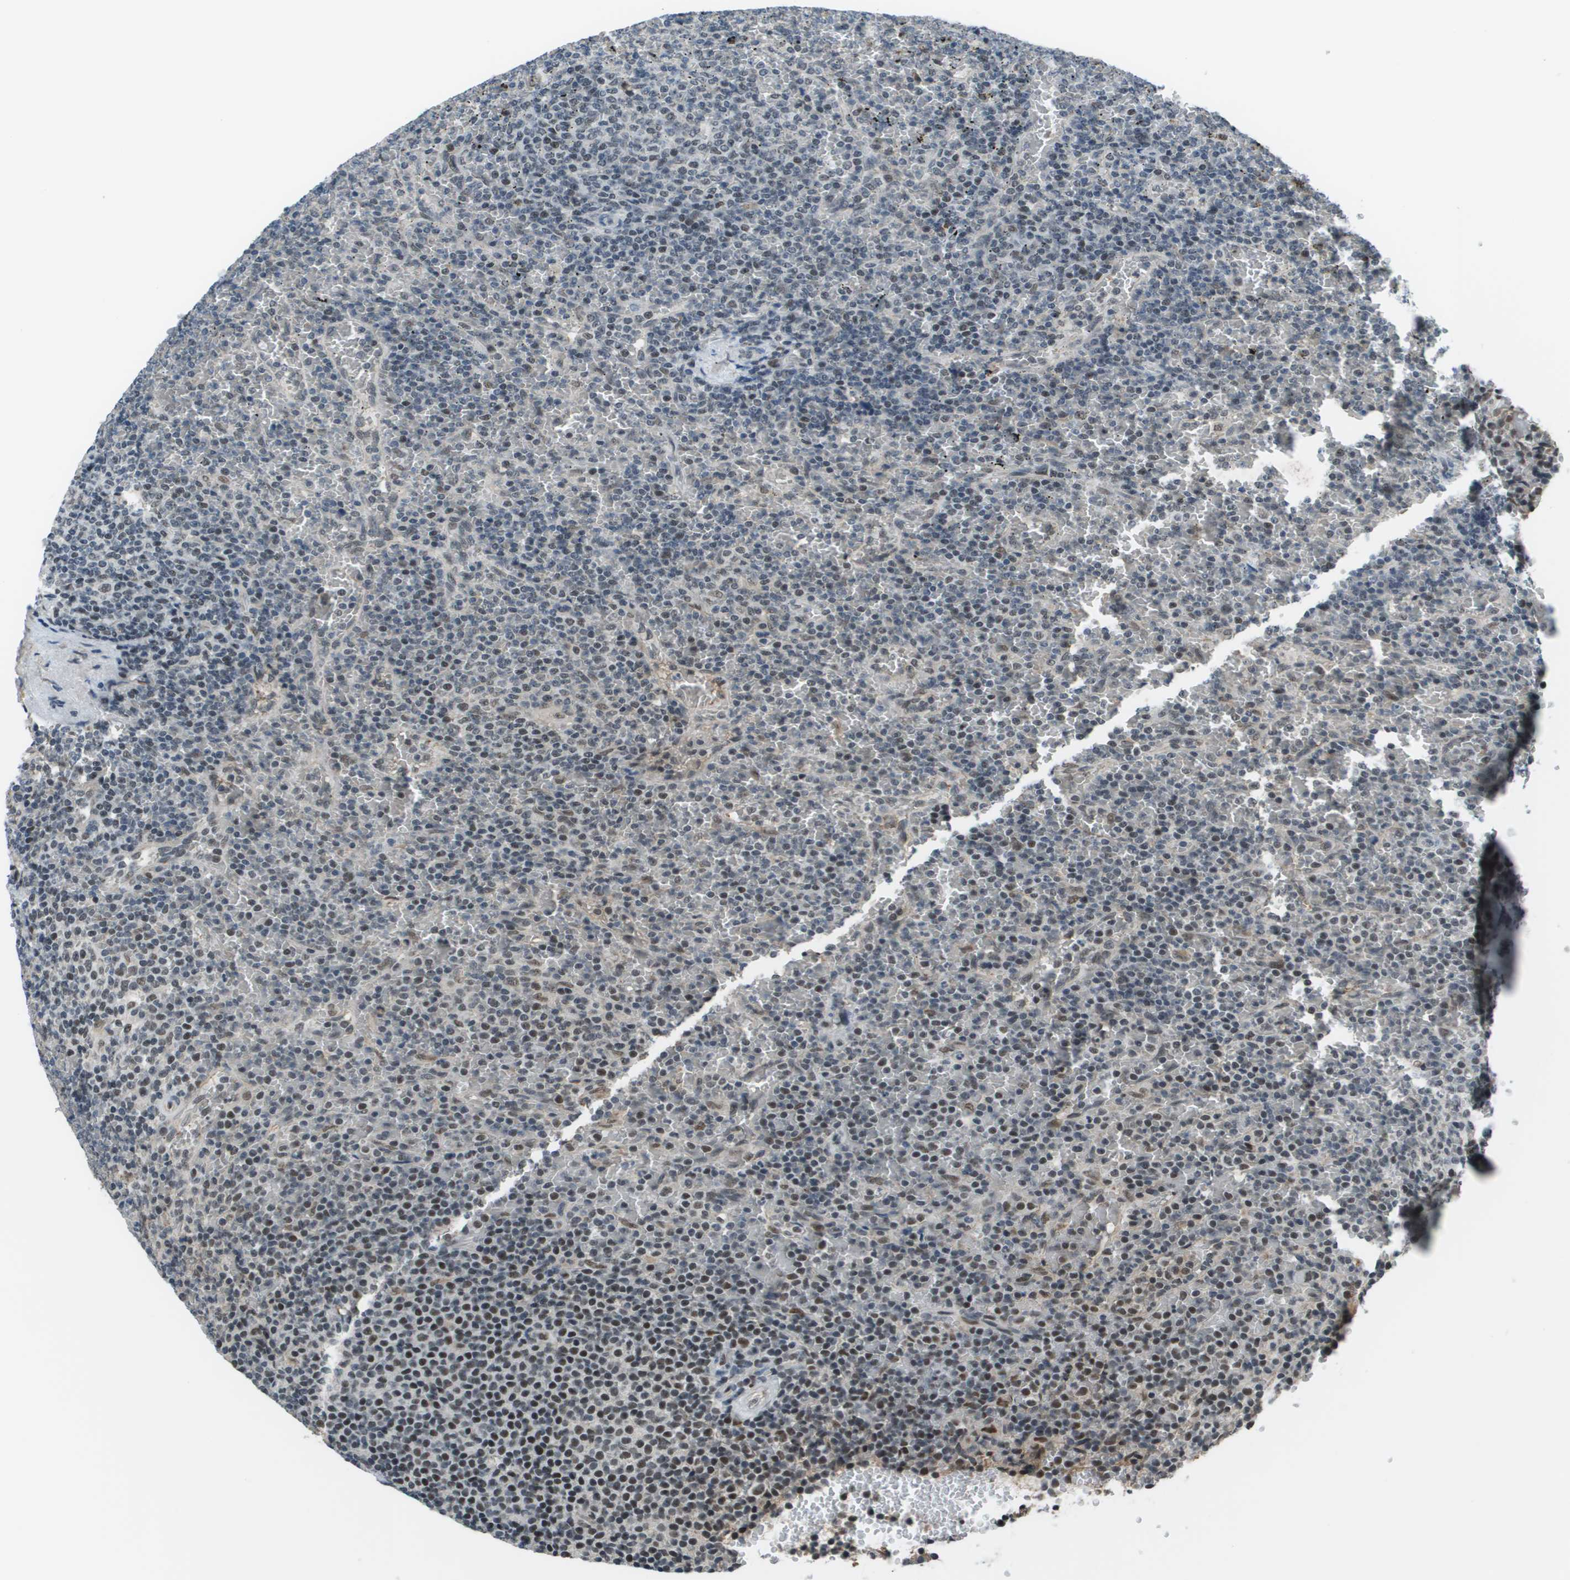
{"staining": {"intensity": "weak", "quantity": "25%-75%", "location": "nuclear"}, "tissue": "lymphoma", "cell_type": "Tumor cells", "image_type": "cancer", "snomed": [{"axis": "morphology", "description": "Malignant lymphoma, non-Hodgkin's type, Low grade"}, {"axis": "topography", "description": "Spleen"}], "caption": "Tumor cells show low levels of weak nuclear positivity in about 25%-75% of cells in human malignant lymphoma, non-Hodgkin's type (low-grade). (Stains: DAB in brown, nuclei in blue, Microscopy: brightfield microscopy at high magnification).", "gene": "THRAP3", "patient": {"sex": "female", "age": 77}}